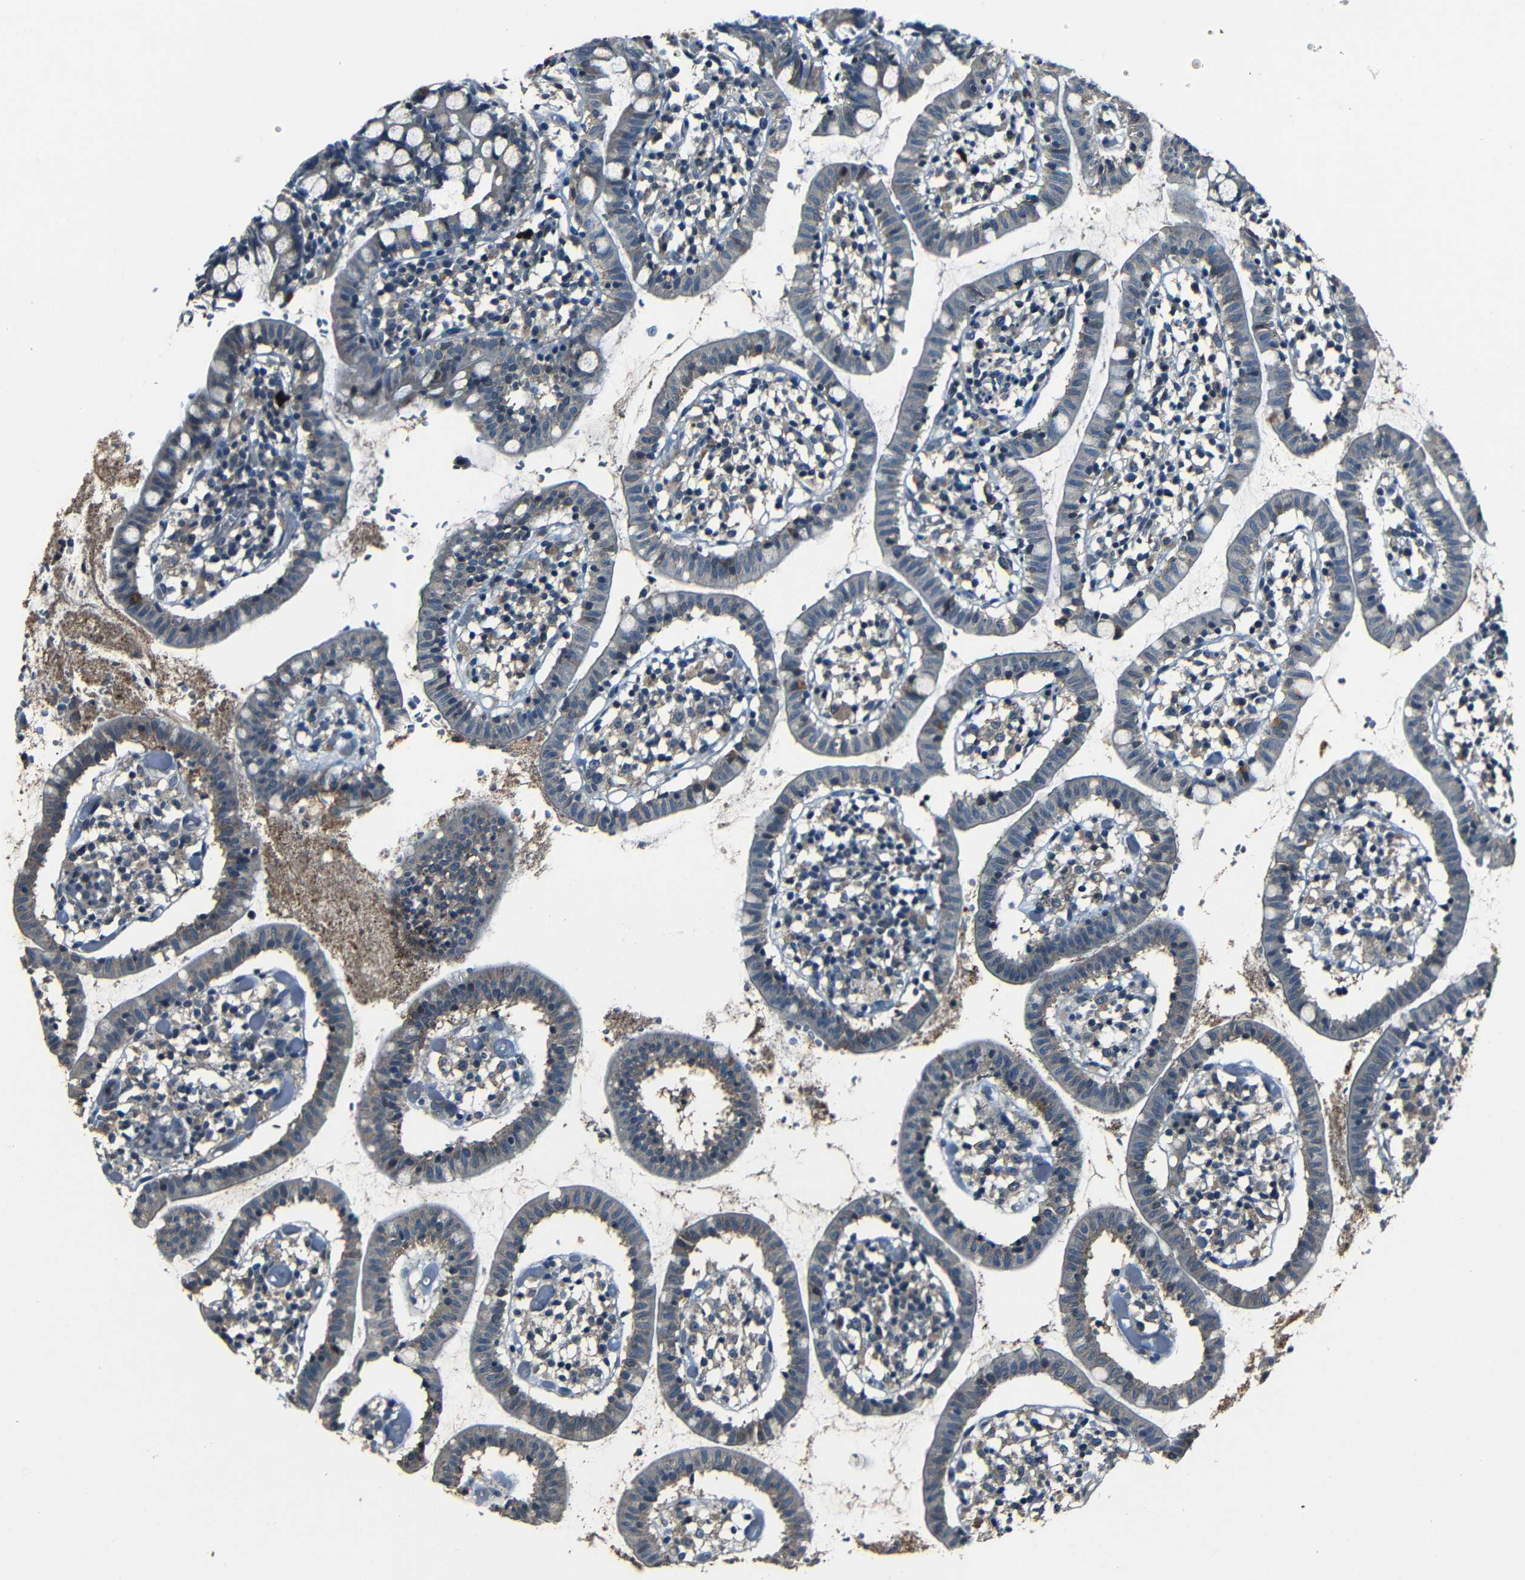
{"staining": {"intensity": "moderate", "quantity": "<25%", "location": "cytoplasmic/membranous"}, "tissue": "small intestine", "cell_type": "Glandular cells", "image_type": "normal", "snomed": [{"axis": "morphology", "description": "Normal tissue, NOS"}, {"axis": "morphology", "description": "Cystadenocarcinoma, serous, Metastatic site"}, {"axis": "topography", "description": "Small intestine"}], "caption": "This photomicrograph demonstrates benign small intestine stained with immunohistochemistry (IHC) to label a protein in brown. The cytoplasmic/membranous of glandular cells show moderate positivity for the protein. Nuclei are counter-stained blue.", "gene": "SLA", "patient": {"sex": "female", "age": 61}}